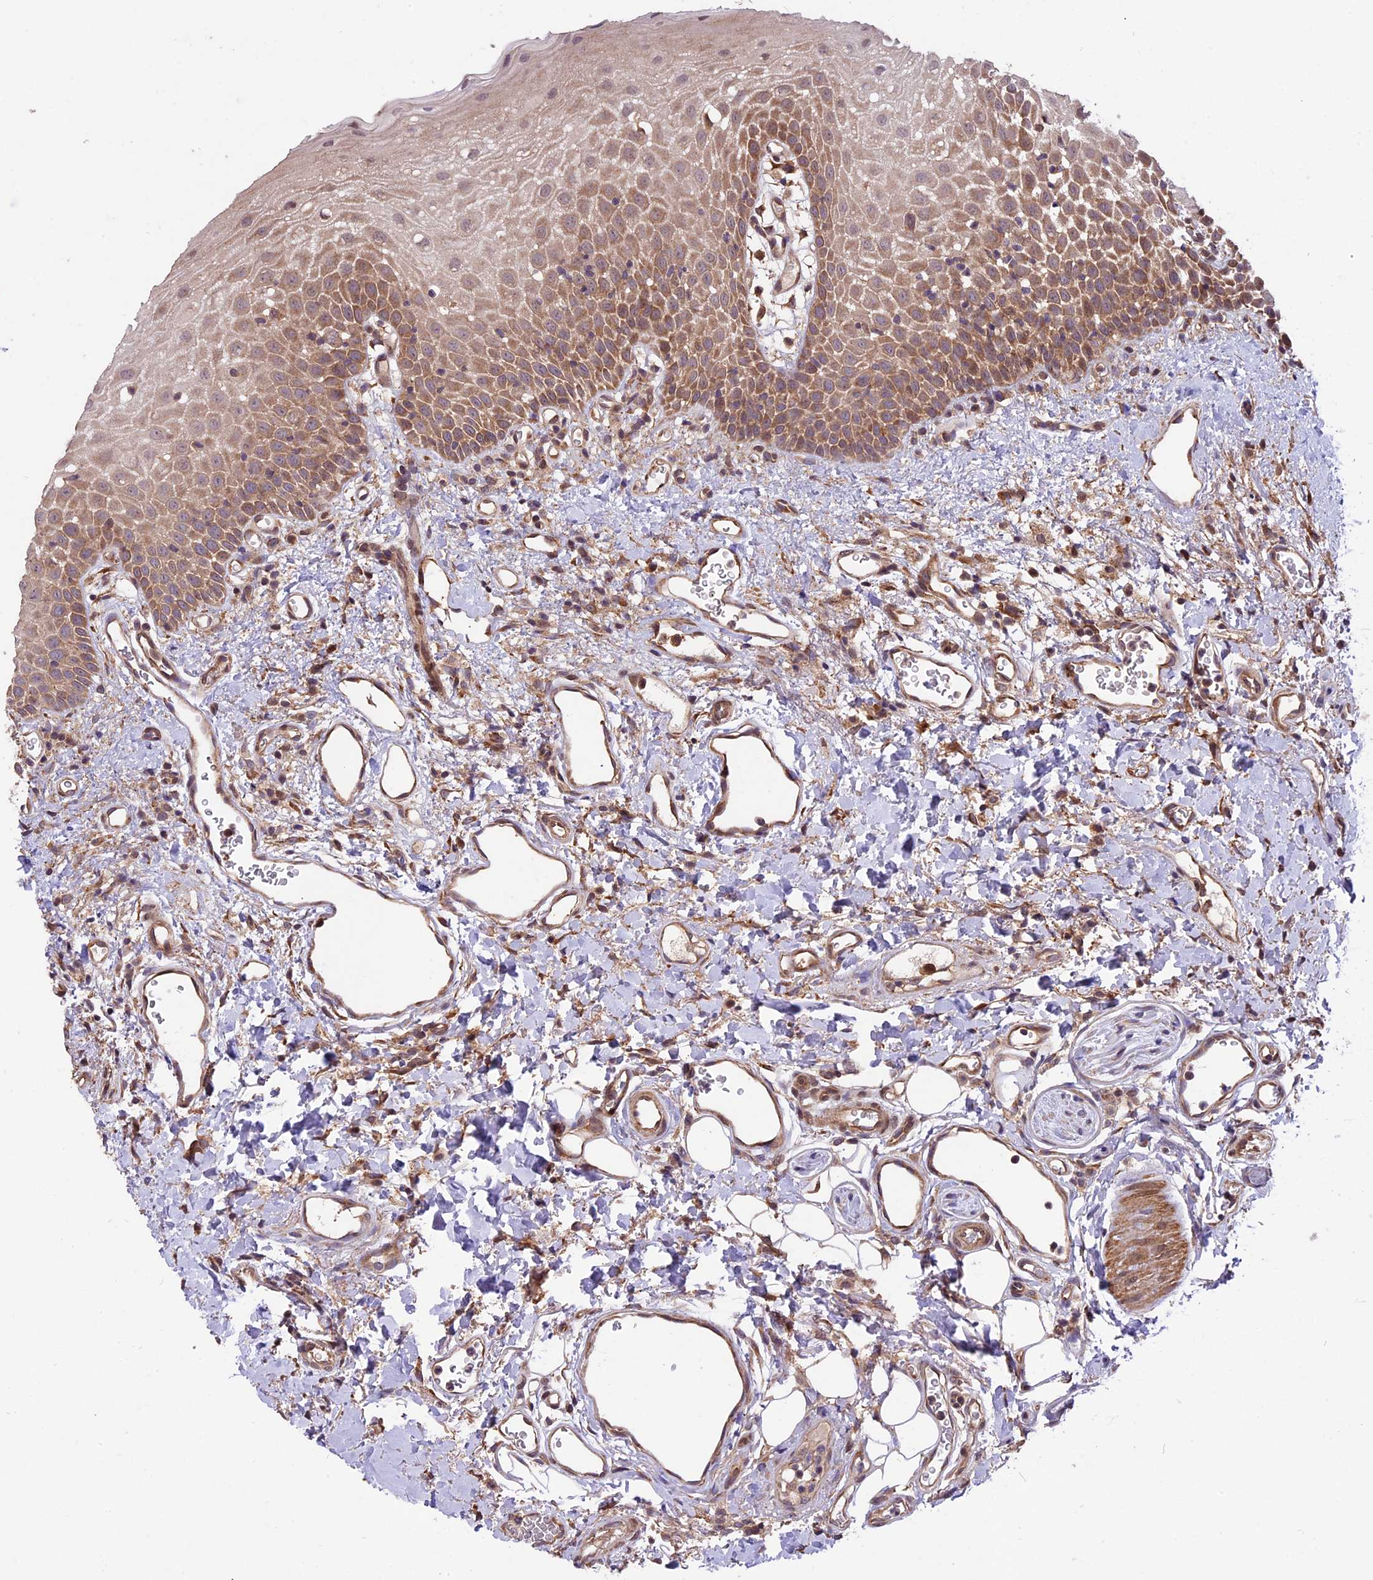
{"staining": {"intensity": "moderate", "quantity": ">75%", "location": "cytoplasmic/membranous,nuclear"}, "tissue": "oral mucosa", "cell_type": "Squamous epithelial cells", "image_type": "normal", "snomed": [{"axis": "morphology", "description": "Normal tissue, NOS"}, {"axis": "topography", "description": "Oral tissue"}], "caption": "A micrograph showing moderate cytoplasmic/membranous,nuclear staining in approximately >75% of squamous epithelial cells in benign oral mucosa, as visualized by brown immunohistochemical staining.", "gene": "HDAC5", "patient": {"sex": "female", "age": 70}}